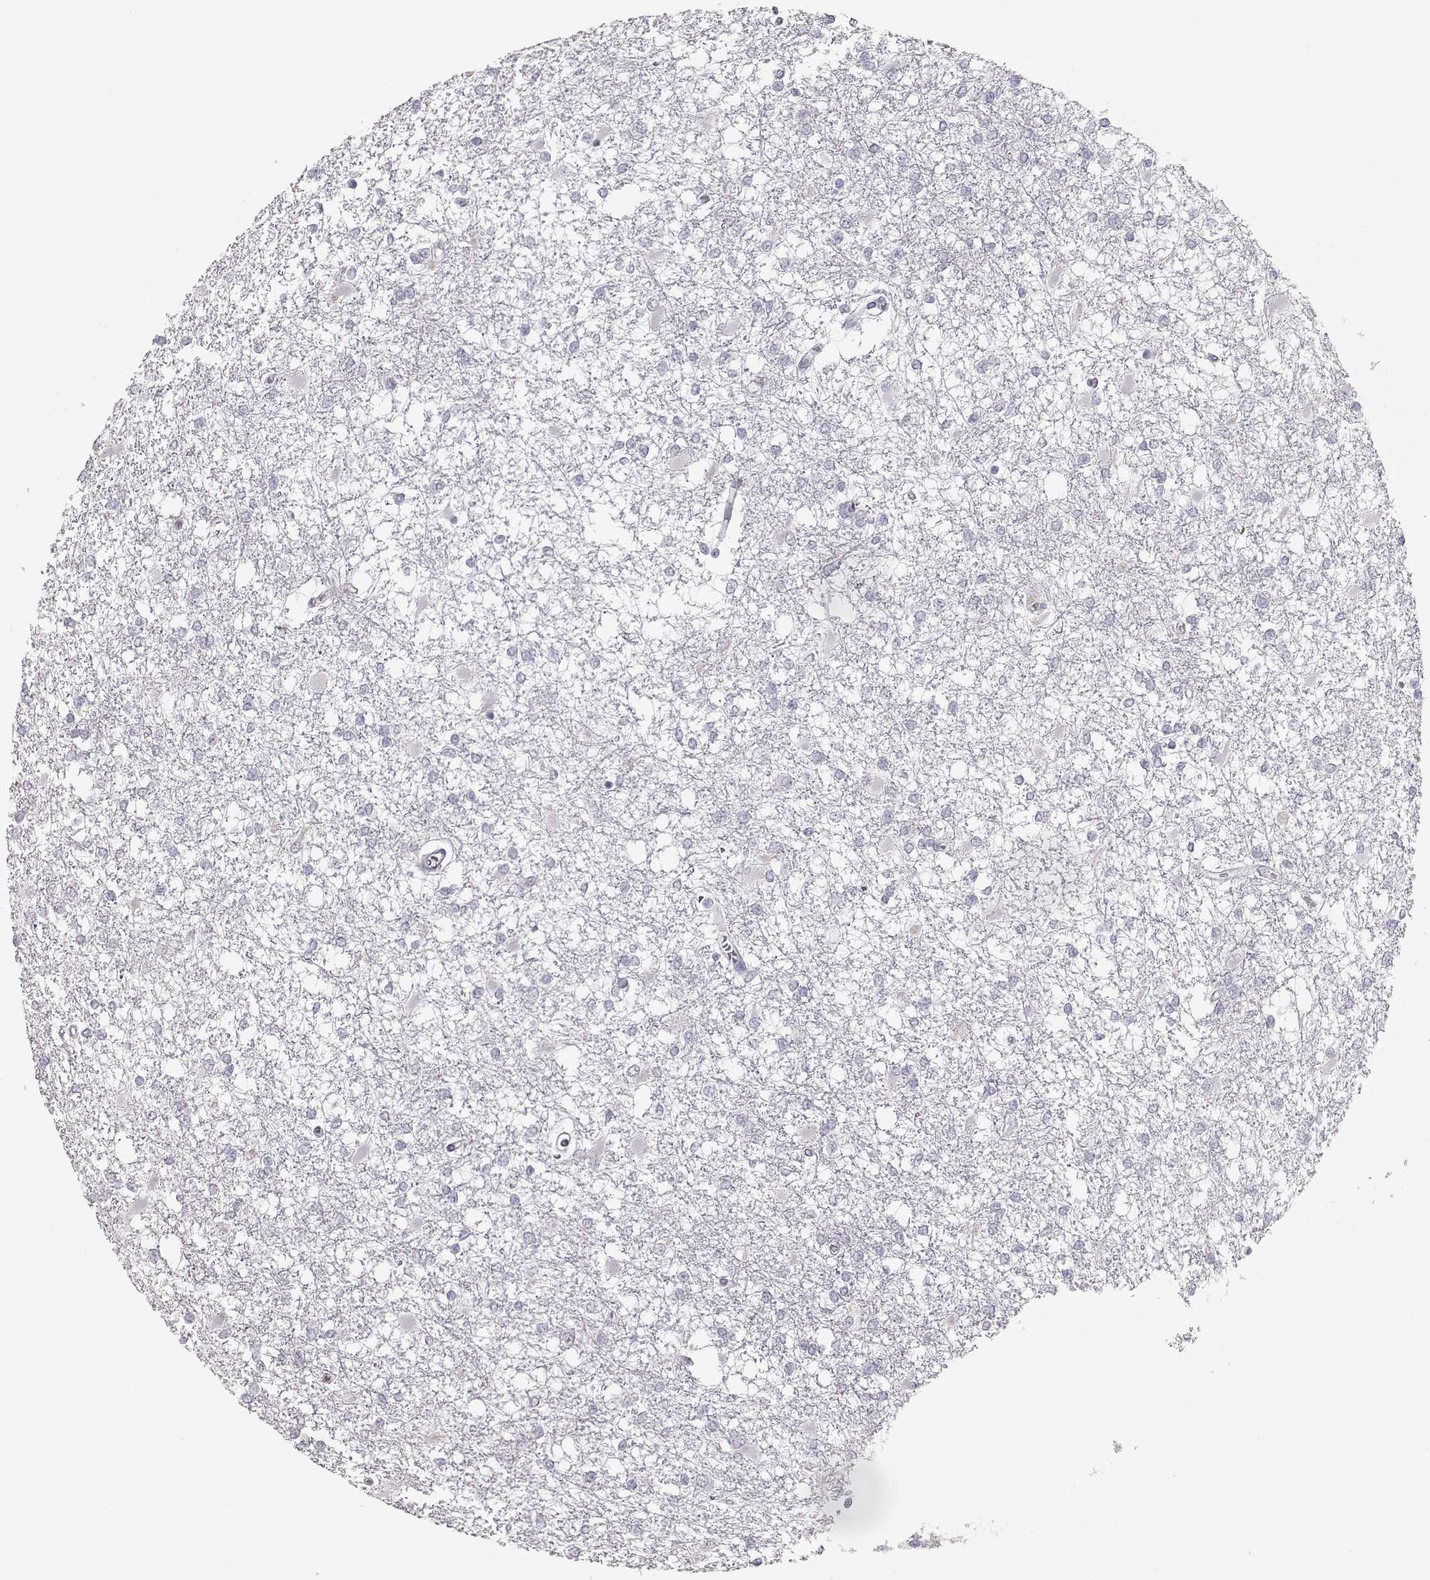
{"staining": {"intensity": "negative", "quantity": "none", "location": "none"}, "tissue": "glioma", "cell_type": "Tumor cells", "image_type": "cancer", "snomed": [{"axis": "morphology", "description": "Glioma, malignant, High grade"}, {"axis": "topography", "description": "Cerebral cortex"}], "caption": "Malignant glioma (high-grade) was stained to show a protein in brown. There is no significant staining in tumor cells.", "gene": "TKTL1", "patient": {"sex": "male", "age": 79}}